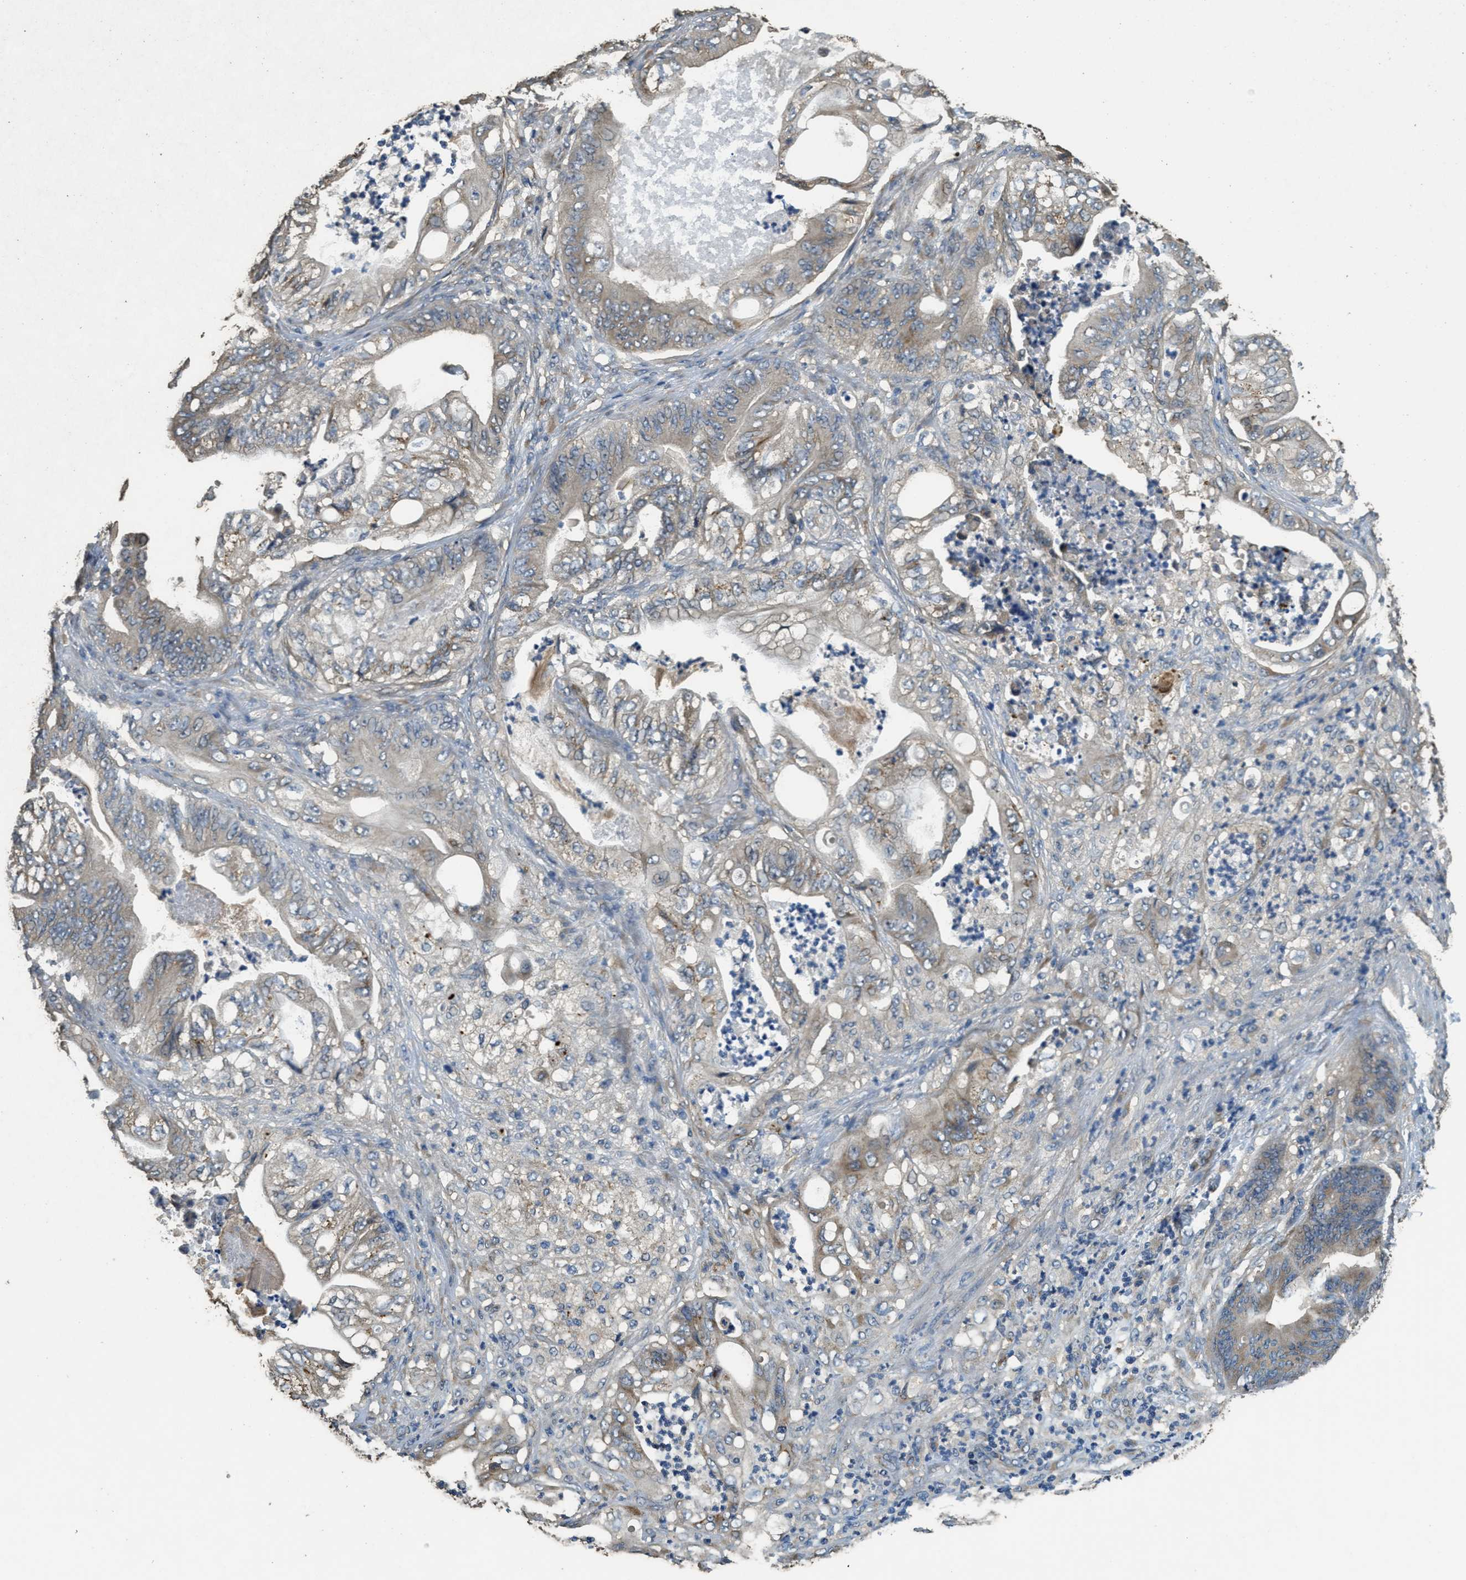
{"staining": {"intensity": "weak", "quantity": ">75%", "location": "cytoplasmic/membranous"}, "tissue": "stomach cancer", "cell_type": "Tumor cells", "image_type": "cancer", "snomed": [{"axis": "morphology", "description": "Adenocarcinoma, NOS"}, {"axis": "topography", "description": "Stomach"}], "caption": "Immunohistochemistry (IHC) image of neoplastic tissue: human stomach adenocarcinoma stained using immunohistochemistry (IHC) shows low levels of weak protein expression localized specifically in the cytoplasmic/membranous of tumor cells, appearing as a cytoplasmic/membranous brown color.", "gene": "RAB6B", "patient": {"sex": "female", "age": 73}}